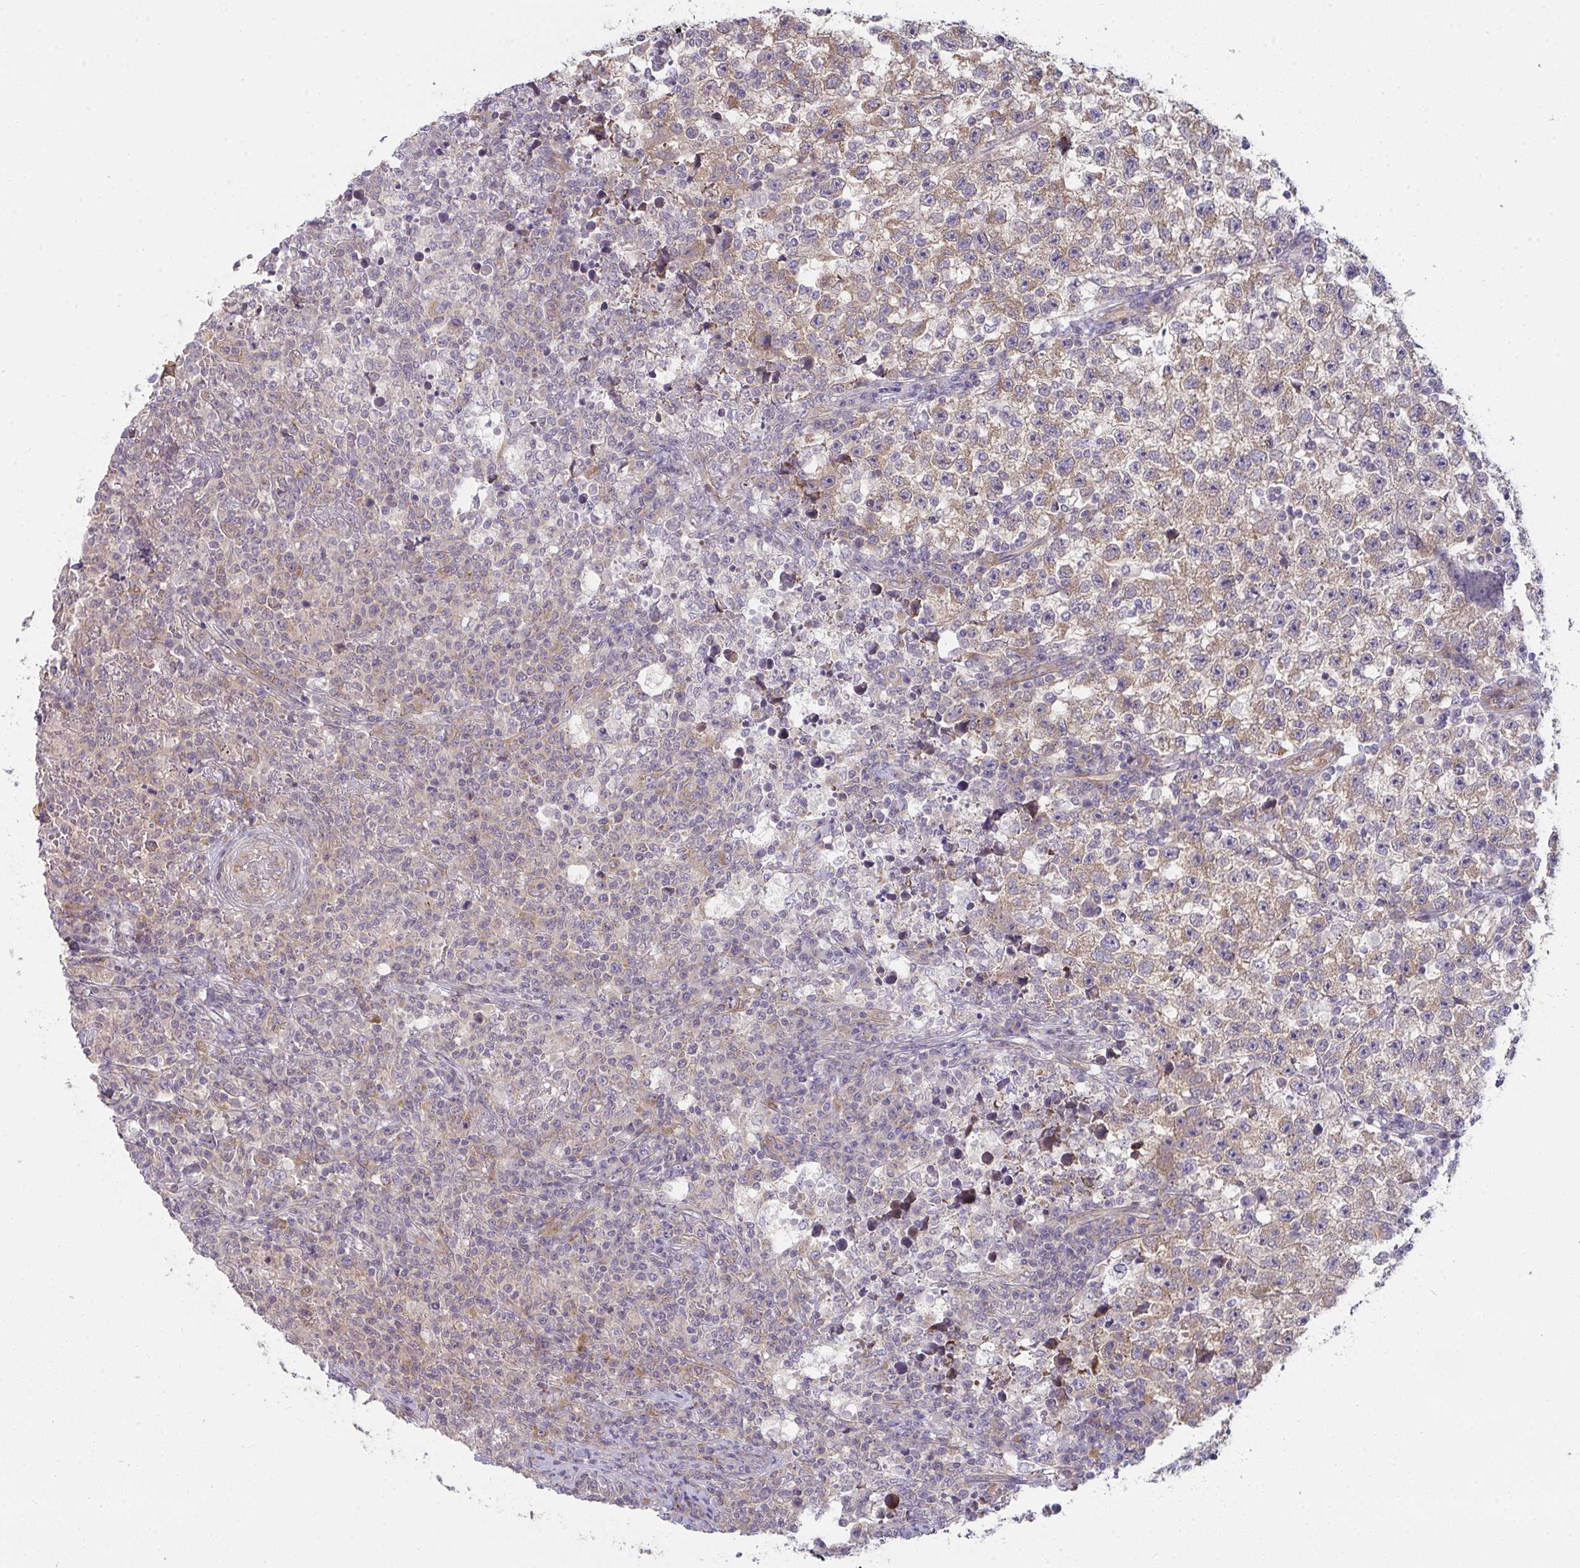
{"staining": {"intensity": "moderate", "quantity": "25%-75%", "location": "cytoplasmic/membranous"}, "tissue": "testis cancer", "cell_type": "Tumor cells", "image_type": "cancer", "snomed": [{"axis": "morphology", "description": "Seminoma, NOS"}, {"axis": "topography", "description": "Testis"}], "caption": "This is an image of IHC staining of testis cancer, which shows moderate expression in the cytoplasmic/membranous of tumor cells.", "gene": "CASP9", "patient": {"sex": "male", "age": 22}}